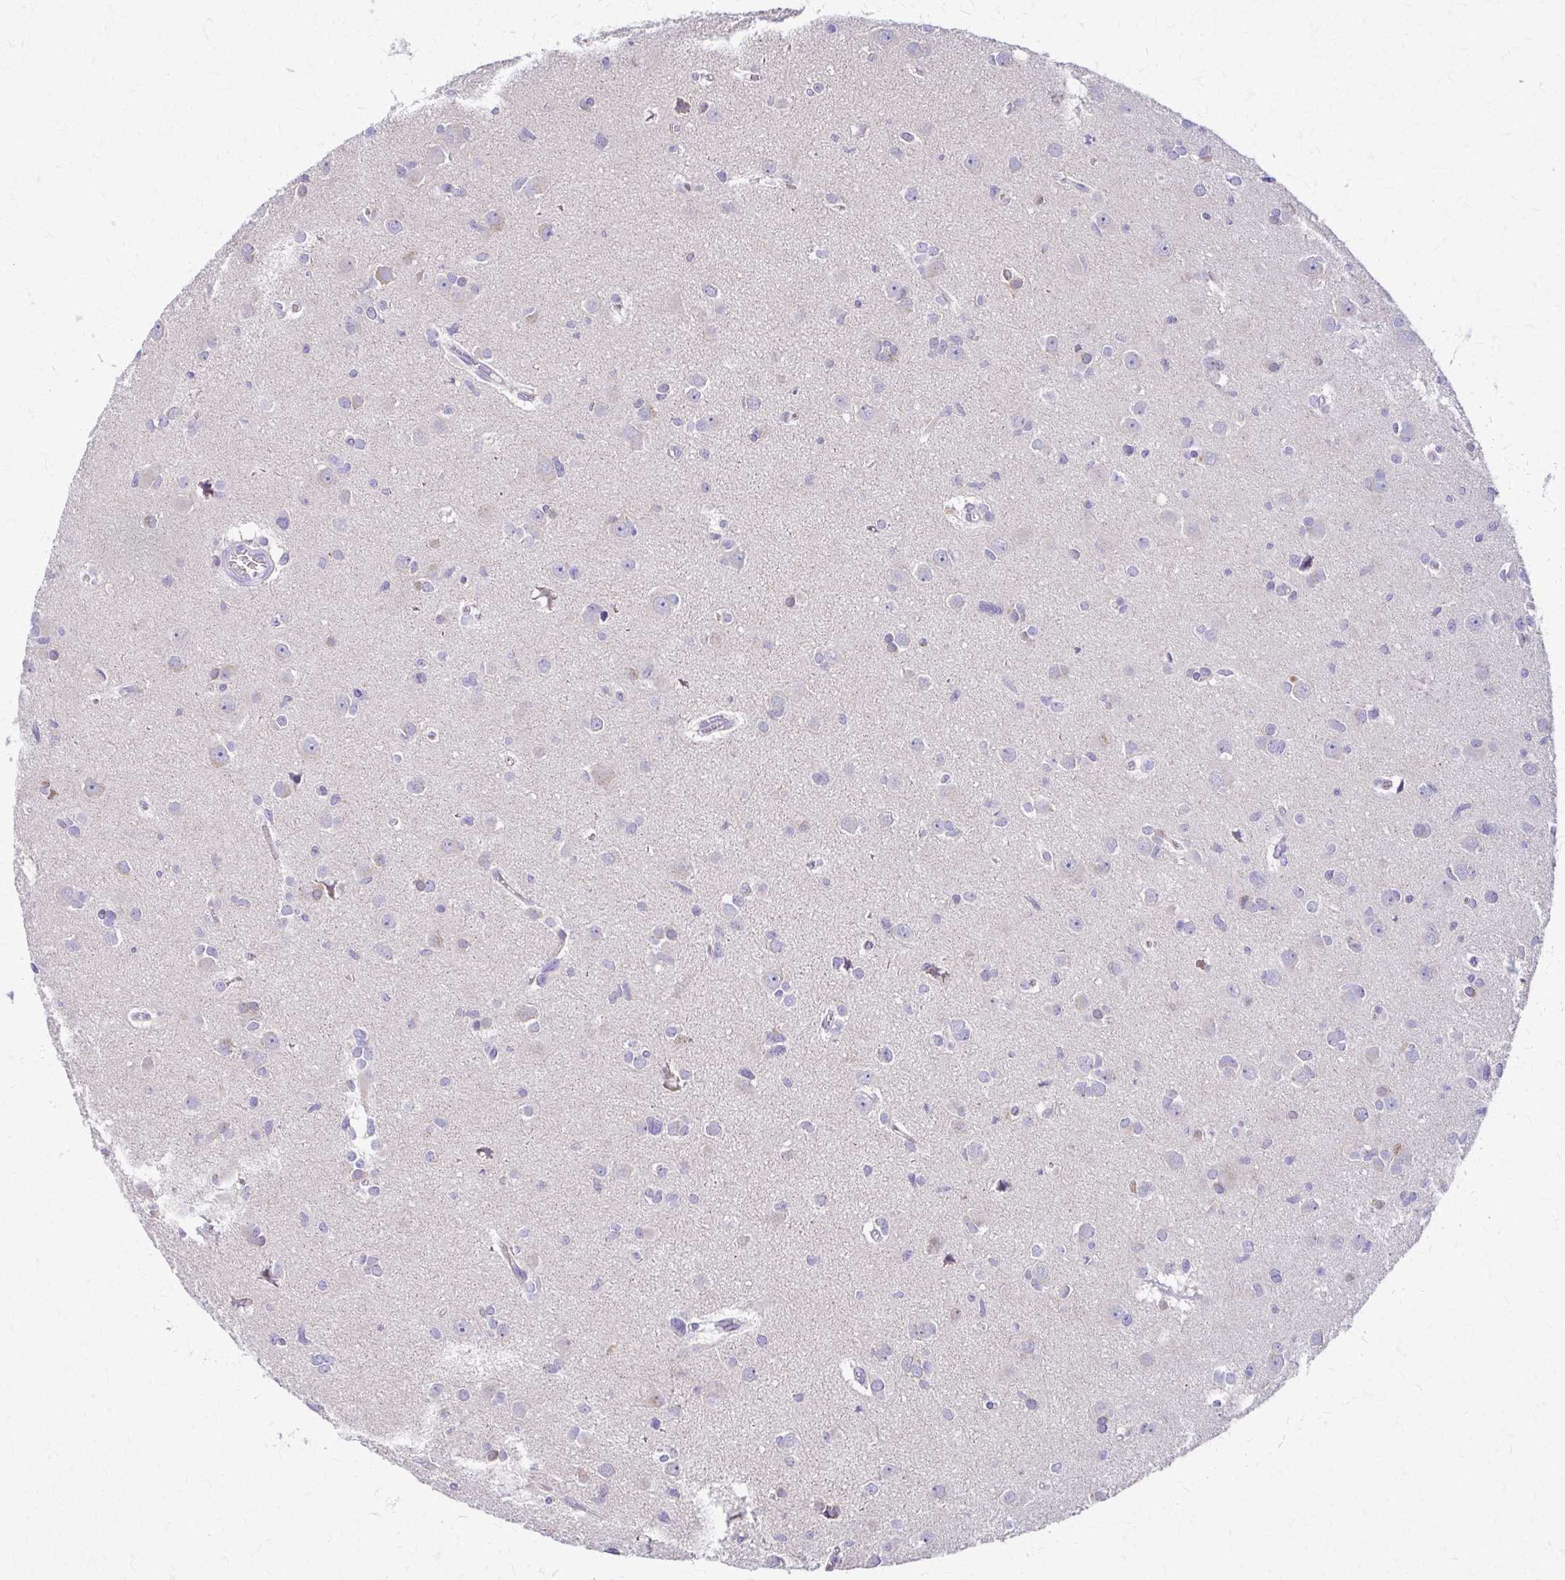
{"staining": {"intensity": "negative", "quantity": "none", "location": "none"}, "tissue": "glioma", "cell_type": "Tumor cells", "image_type": "cancer", "snomed": [{"axis": "morphology", "description": "Glioma, malignant, High grade"}, {"axis": "topography", "description": "Brain"}], "caption": "Immunohistochemistry (IHC) photomicrograph of malignant glioma (high-grade) stained for a protein (brown), which shows no staining in tumor cells.", "gene": "SAMD13", "patient": {"sex": "male", "age": 23}}